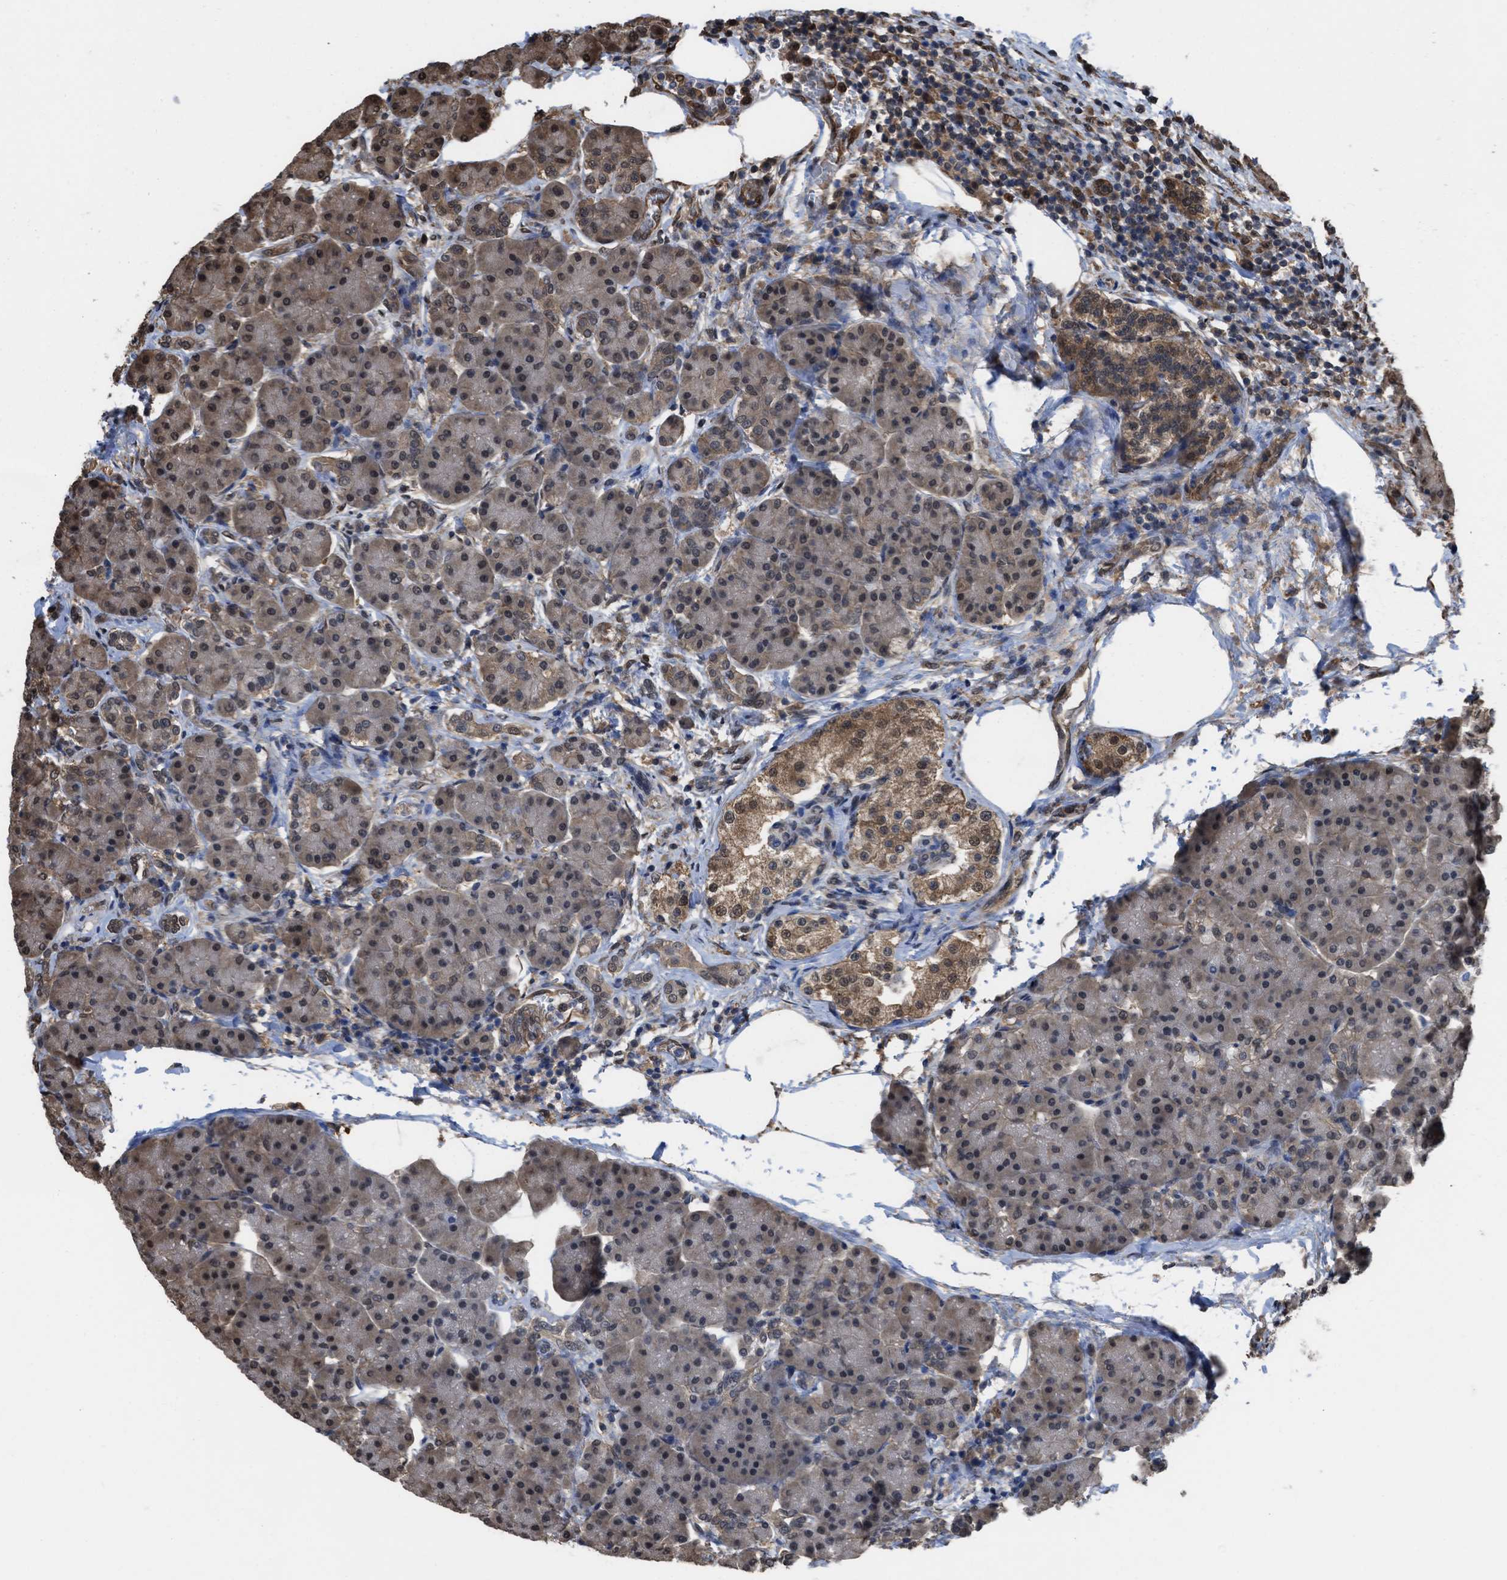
{"staining": {"intensity": "moderate", "quantity": "25%-75%", "location": "cytoplasmic/membranous,nuclear"}, "tissue": "pancreas", "cell_type": "Exocrine glandular cells", "image_type": "normal", "snomed": [{"axis": "morphology", "description": "Normal tissue, NOS"}, {"axis": "topography", "description": "Pancreas"}], "caption": "The immunohistochemical stain shows moderate cytoplasmic/membranous,nuclear staining in exocrine glandular cells of normal pancreas. Nuclei are stained in blue.", "gene": "YWHAG", "patient": {"sex": "female", "age": 70}}